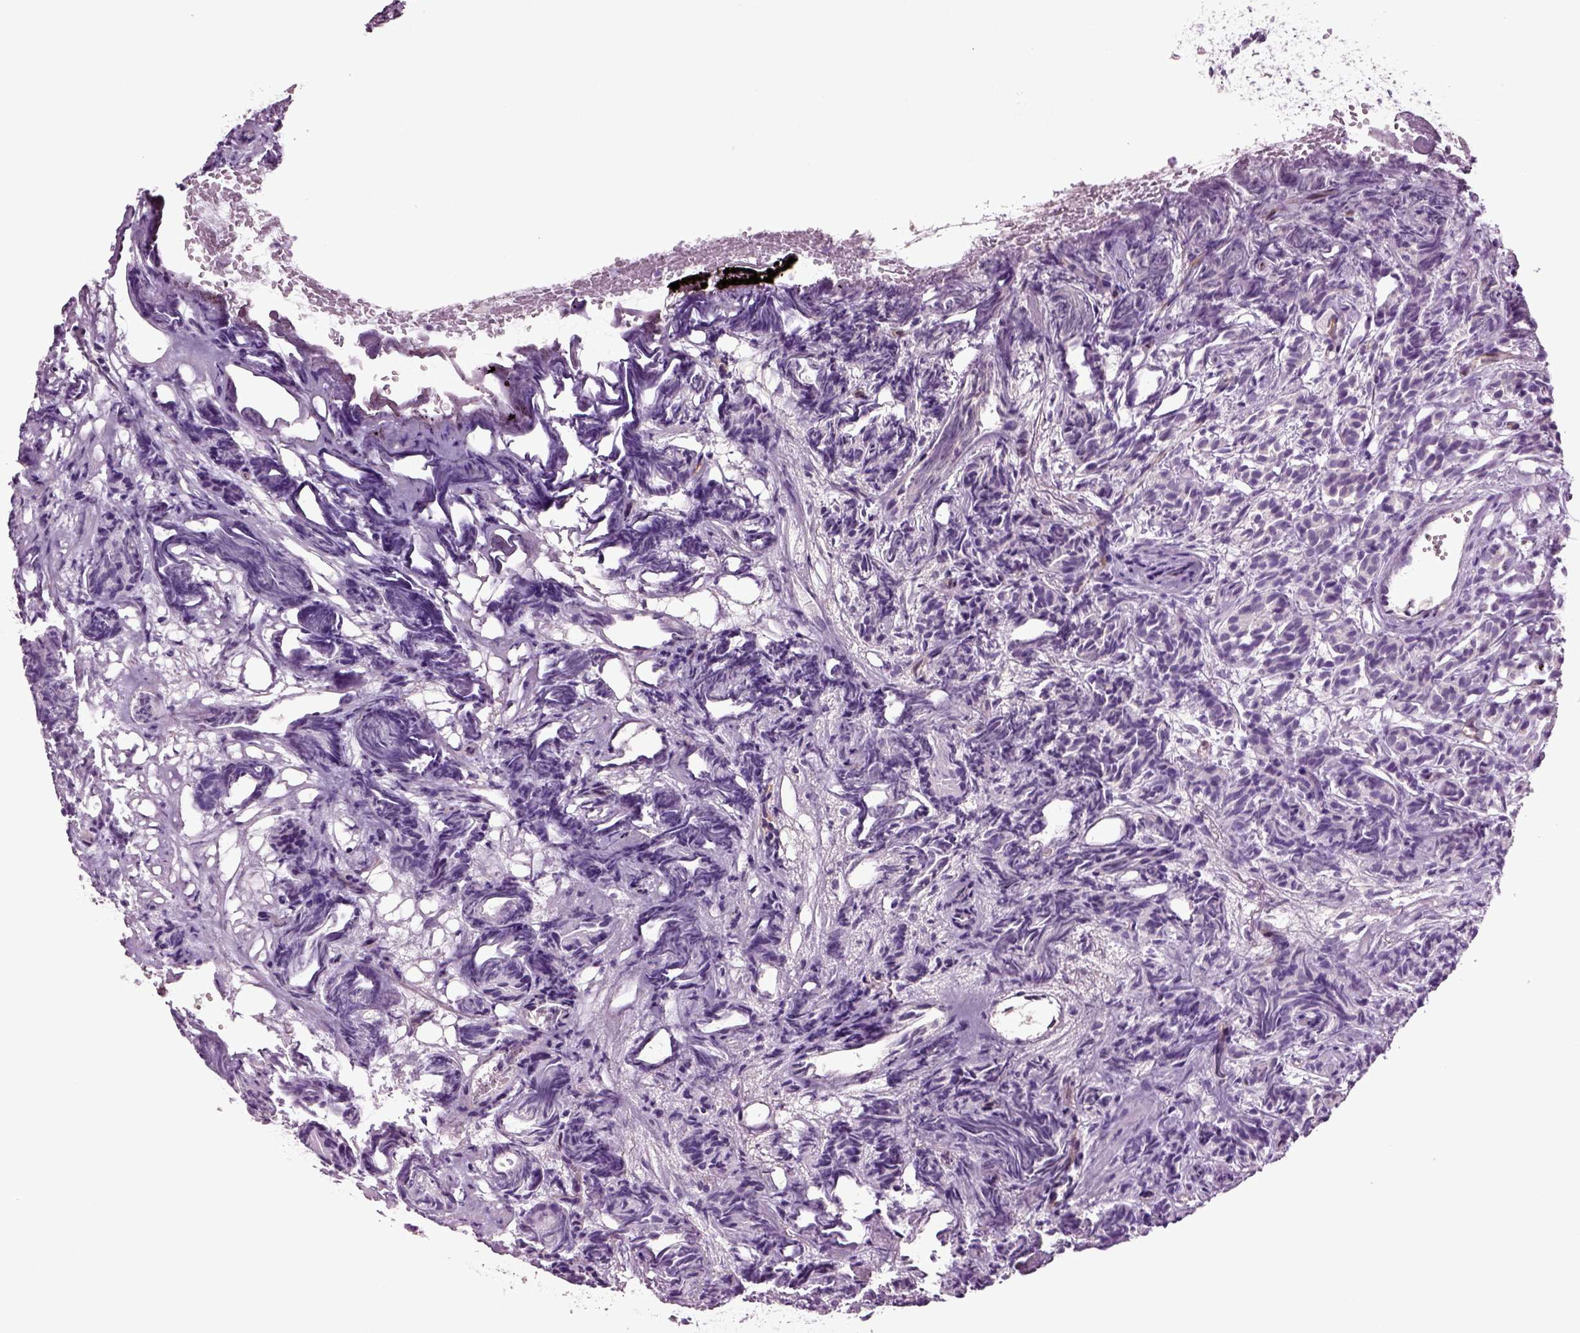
{"staining": {"intensity": "negative", "quantity": "none", "location": "none"}, "tissue": "prostate cancer", "cell_type": "Tumor cells", "image_type": "cancer", "snomed": [{"axis": "morphology", "description": "Adenocarcinoma, High grade"}, {"axis": "topography", "description": "Prostate"}], "caption": "A high-resolution photomicrograph shows IHC staining of adenocarcinoma (high-grade) (prostate), which shows no significant staining in tumor cells.", "gene": "COL9A2", "patient": {"sex": "male", "age": 84}}